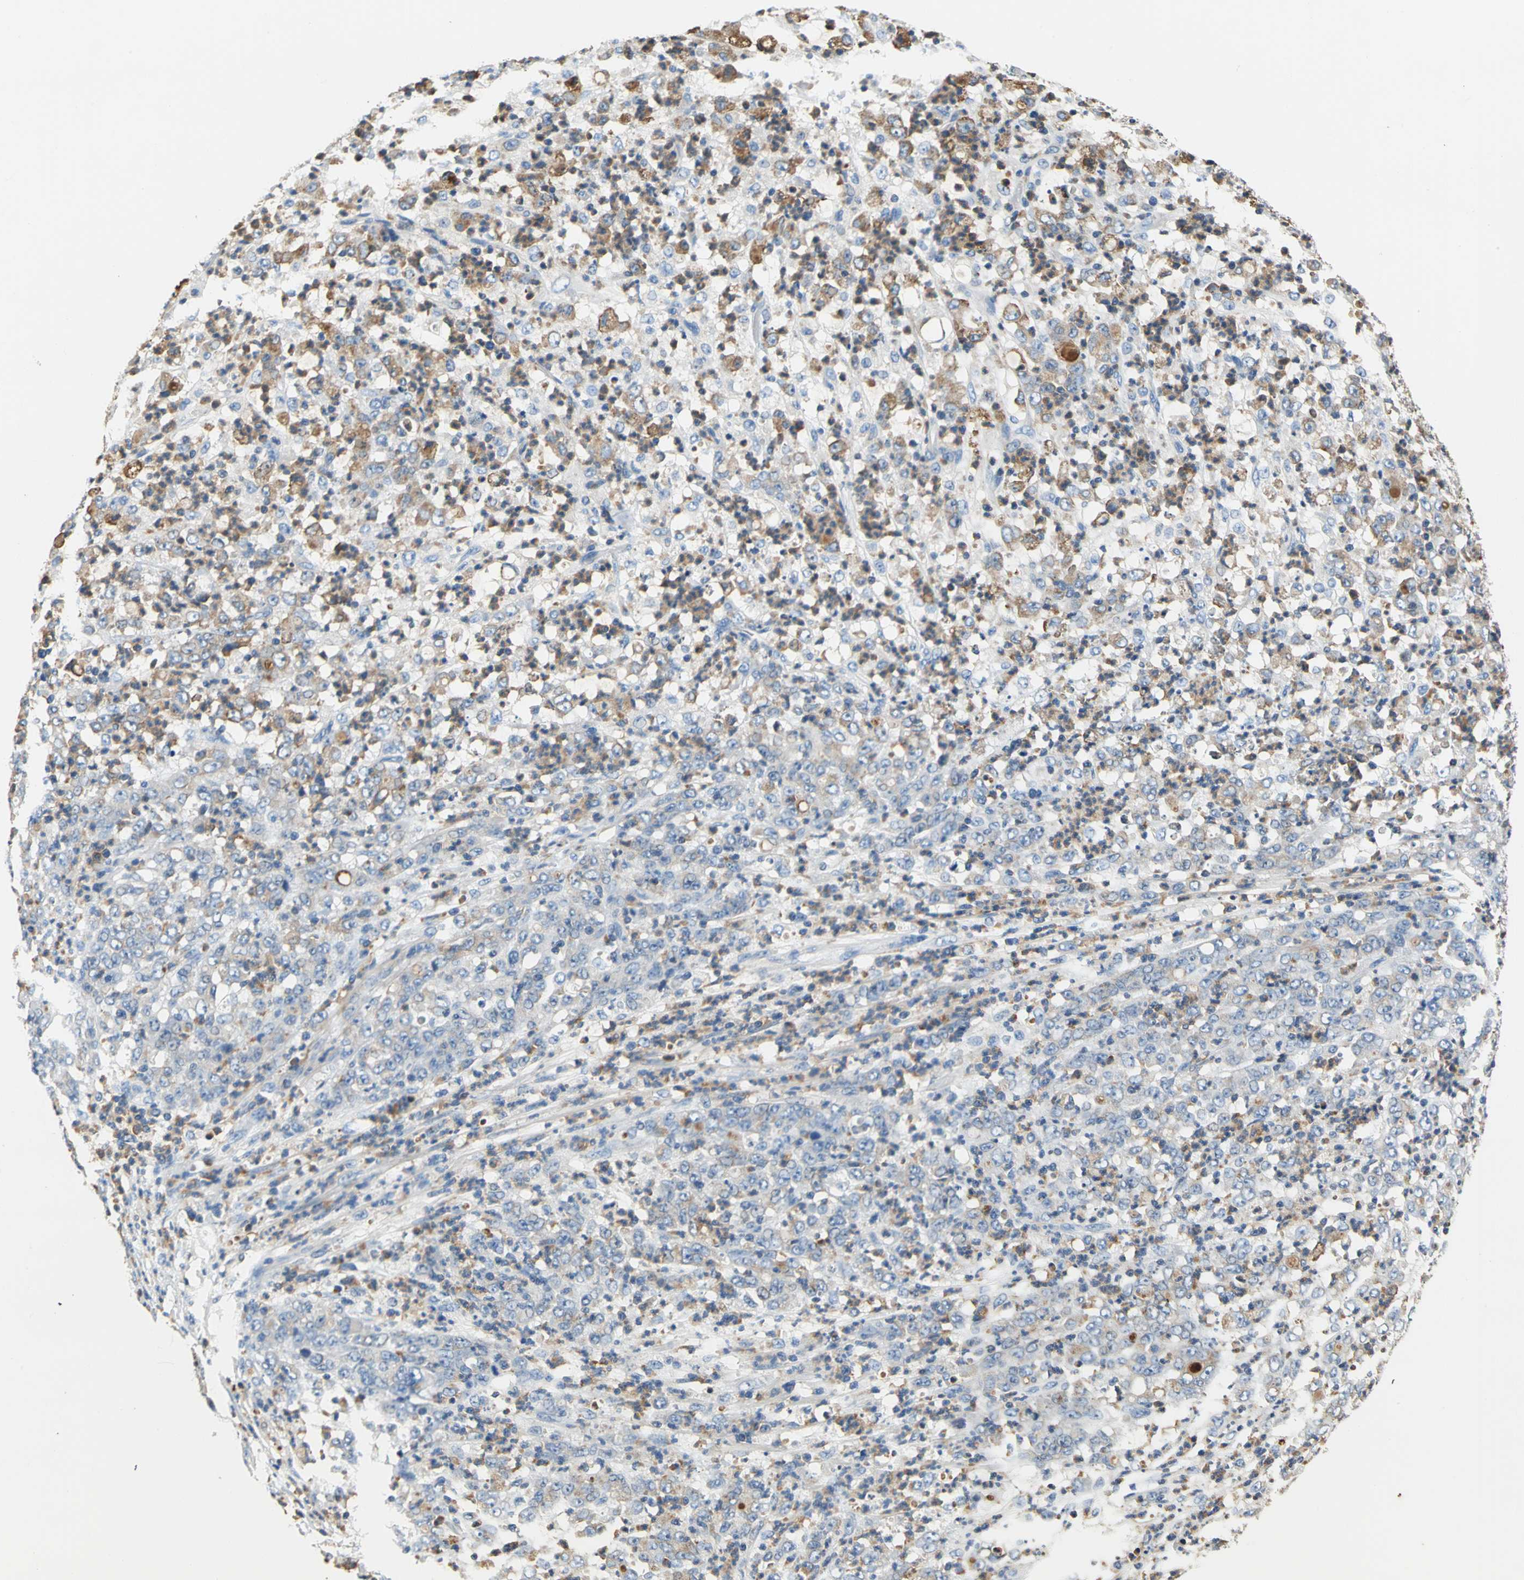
{"staining": {"intensity": "moderate", "quantity": "<25%", "location": "cytoplasmic/membranous"}, "tissue": "stomach cancer", "cell_type": "Tumor cells", "image_type": "cancer", "snomed": [{"axis": "morphology", "description": "Adenocarcinoma, NOS"}, {"axis": "topography", "description": "Stomach, lower"}], "caption": "Protein expression by immunohistochemistry demonstrates moderate cytoplasmic/membranous positivity in approximately <25% of tumor cells in adenocarcinoma (stomach).", "gene": "SEPTIN6", "patient": {"sex": "female", "age": 71}}